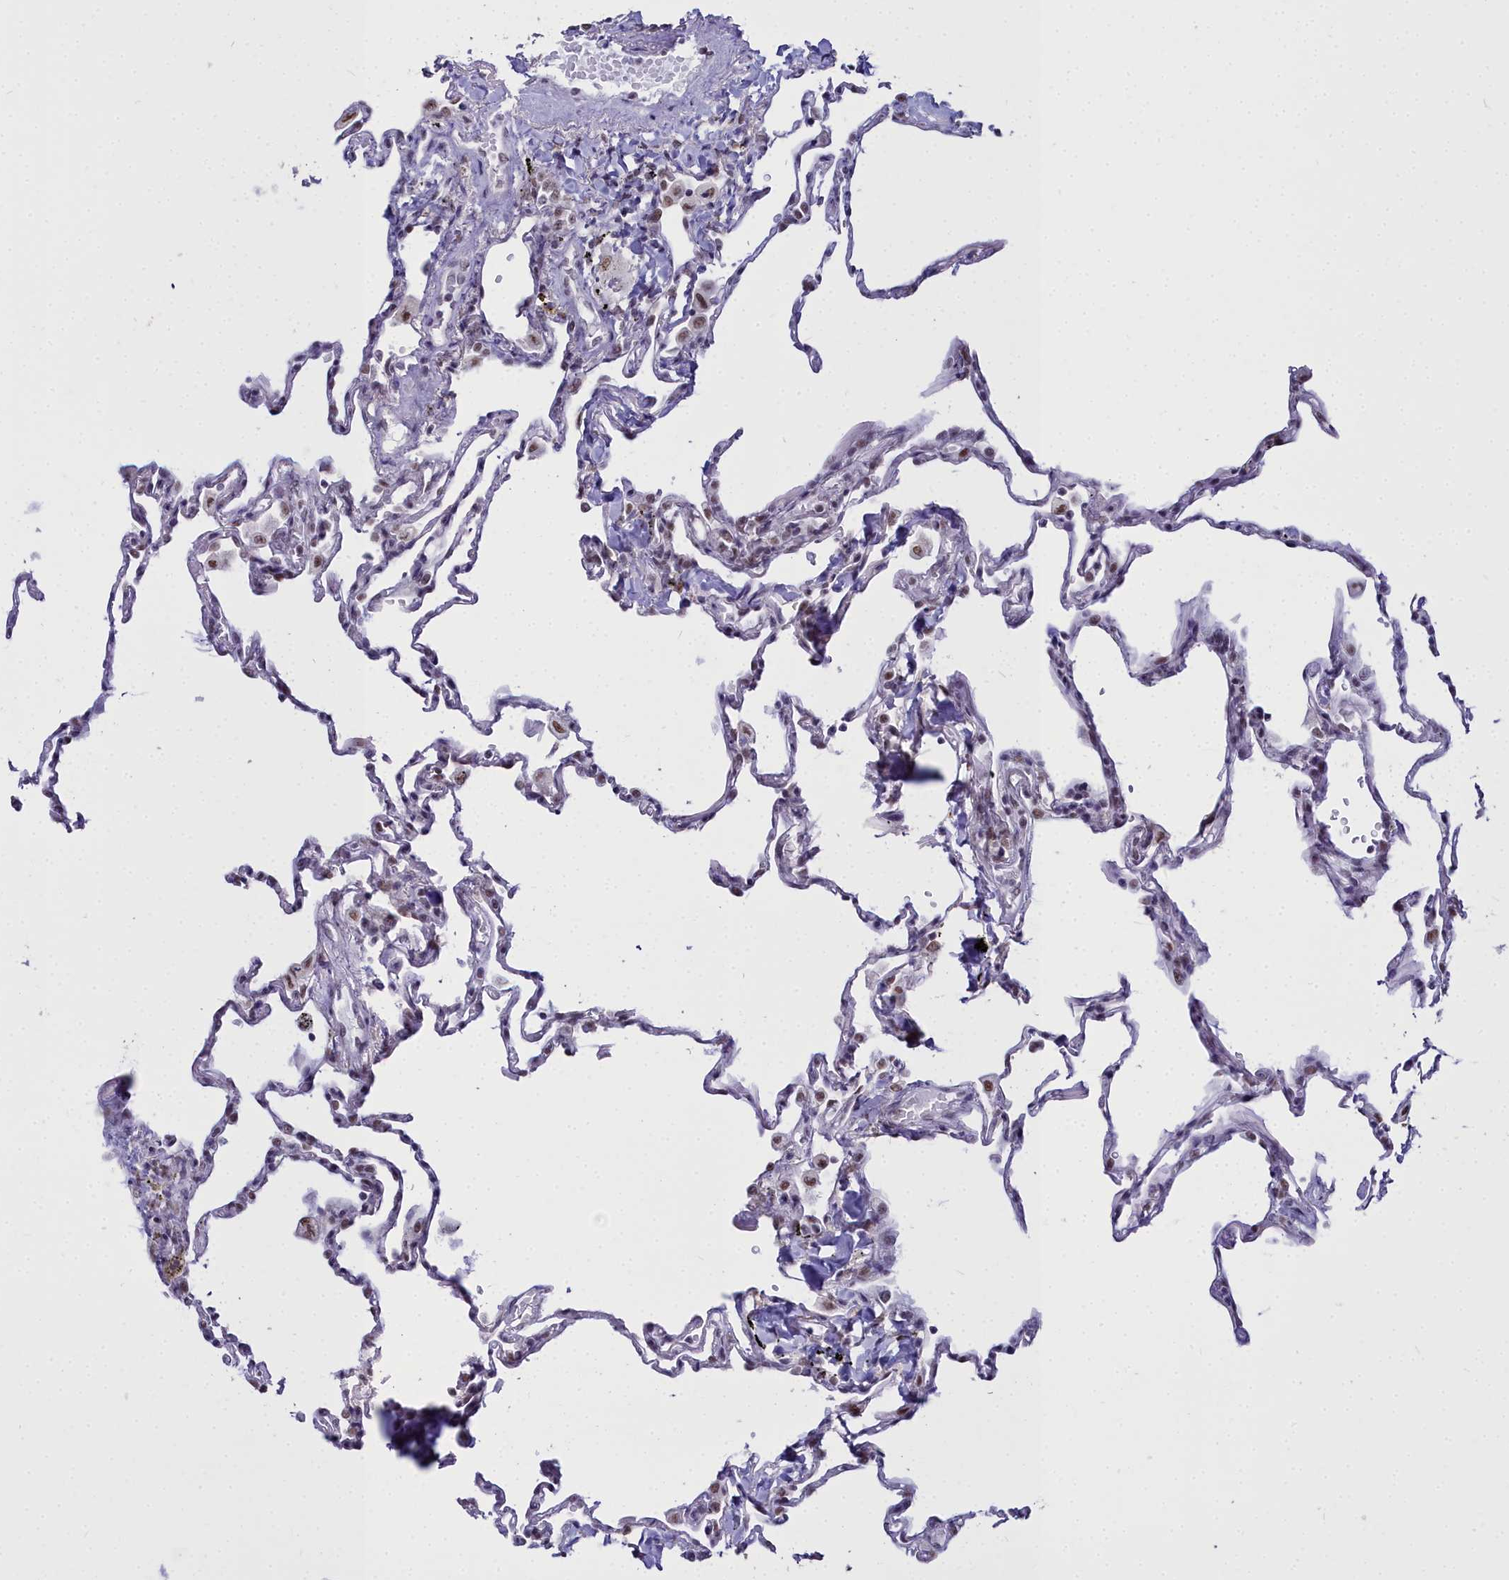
{"staining": {"intensity": "moderate", "quantity": "25%-75%", "location": "nuclear"}, "tissue": "lung", "cell_type": "Alveolar cells", "image_type": "normal", "snomed": [{"axis": "morphology", "description": "Normal tissue, NOS"}, {"axis": "topography", "description": "Lung"}], "caption": "This is an image of IHC staining of unremarkable lung, which shows moderate expression in the nuclear of alveolar cells.", "gene": "RBM12", "patient": {"sex": "male", "age": 59}}